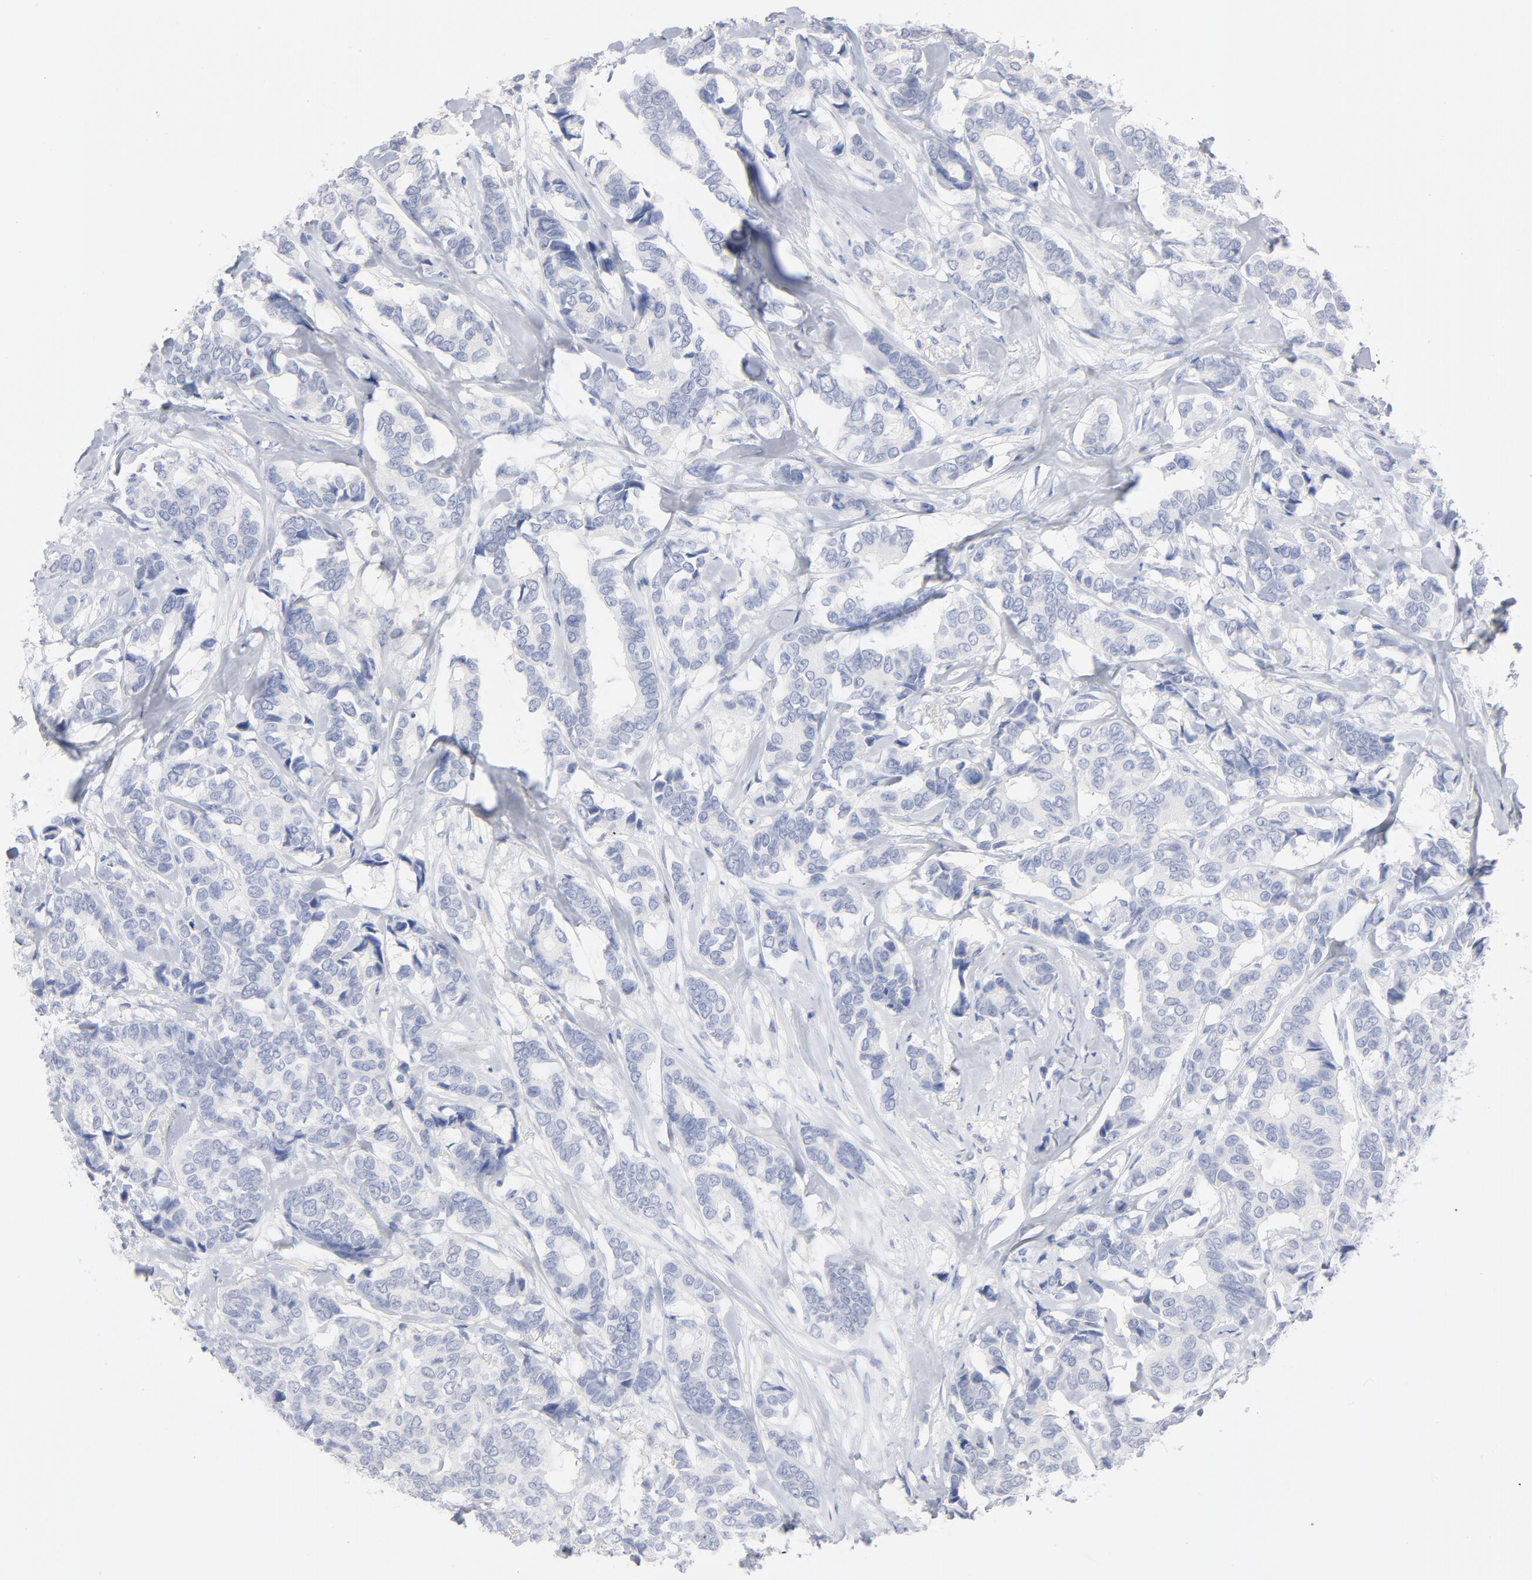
{"staining": {"intensity": "negative", "quantity": "none", "location": "none"}, "tissue": "breast cancer", "cell_type": "Tumor cells", "image_type": "cancer", "snomed": [{"axis": "morphology", "description": "Duct carcinoma"}, {"axis": "topography", "description": "Breast"}], "caption": "There is no significant positivity in tumor cells of breast infiltrating ductal carcinoma.", "gene": "P2RY8", "patient": {"sex": "female", "age": 87}}